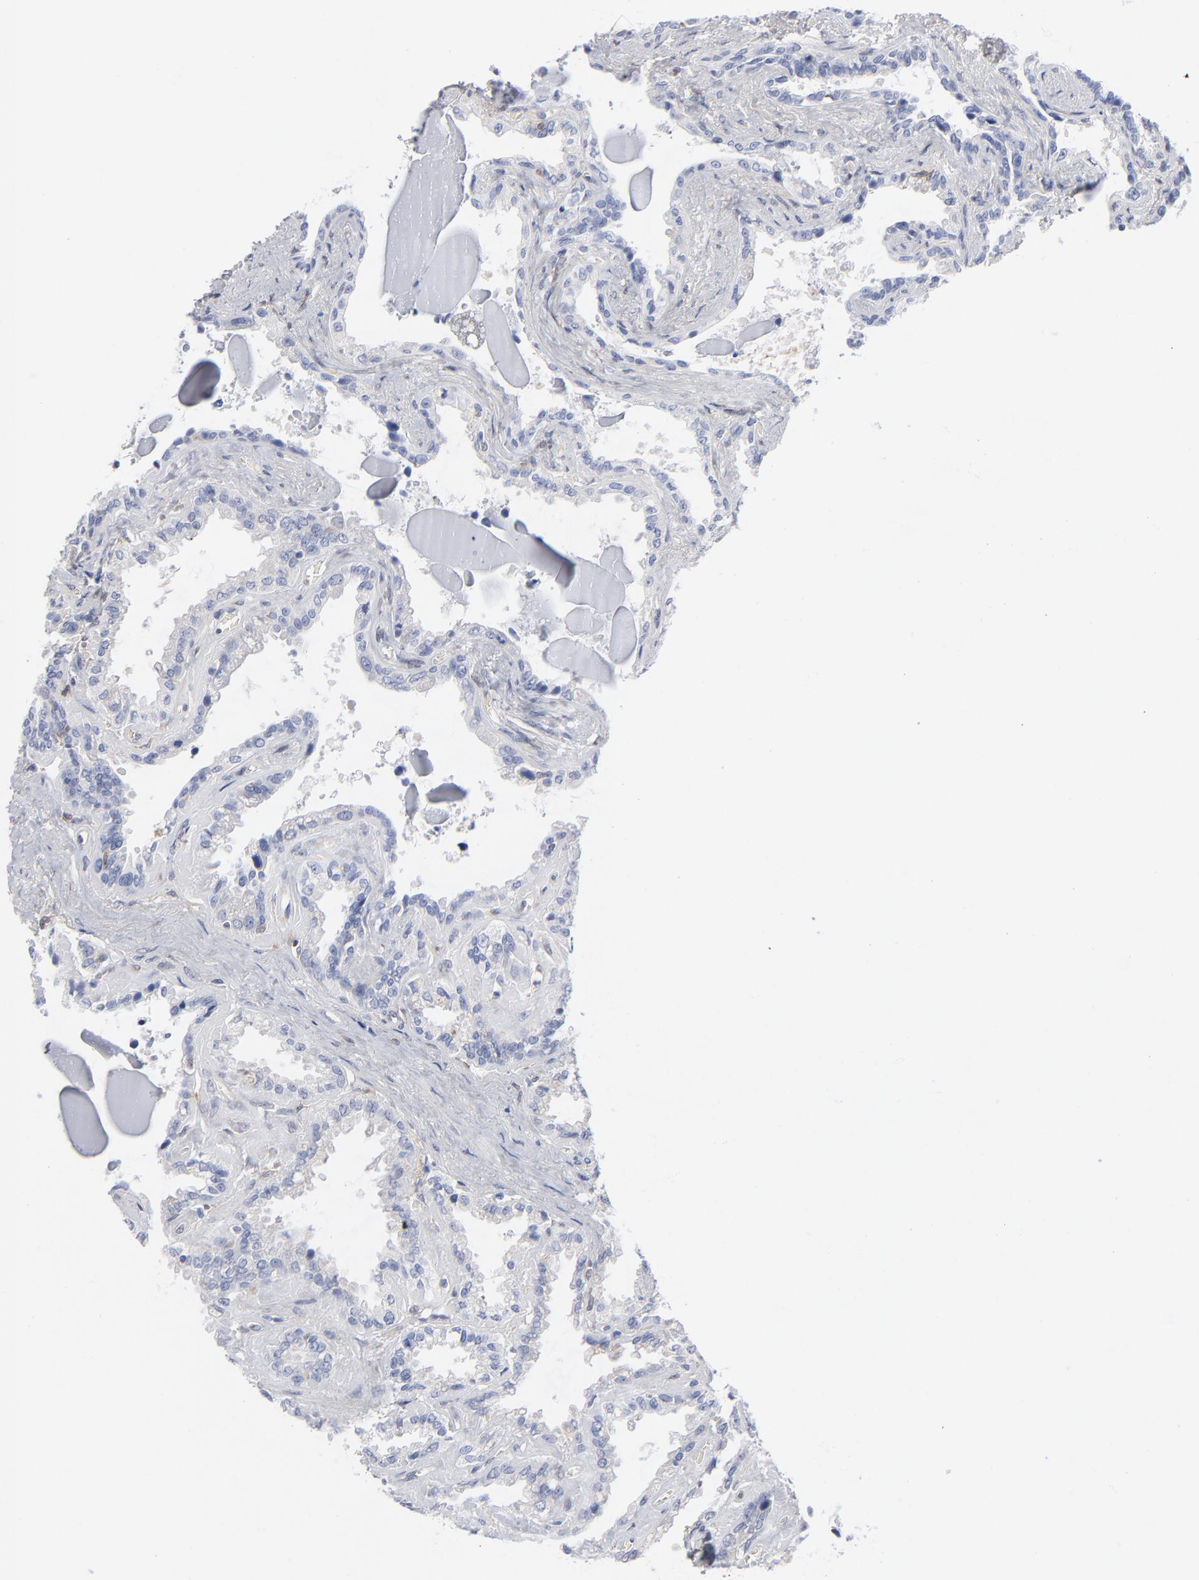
{"staining": {"intensity": "weak", "quantity": "25%-75%", "location": "cytoplasmic/membranous"}, "tissue": "seminal vesicle", "cell_type": "Glandular cells", "image_type": "normal", "snomed": [{"axis": "morphology", "description": "Normal tissue, NOS"}, {"axis": "morphology", "description": "Inflammation, NOS"}, {"axis": "topography", "description": "Urinary bladder"}, {"axis": "topography", "description": "Prostate"}, {"axis": "topography", "description": "Seminal veicle"}], "caption": "Immunohistochemical staining of unremarkable human seminal vesicle shows low levels of weak cytoplasmic/membranous positivity in approximately 25%-75% of glandular cells.", "gene": "ARRB1", "patient": {"sex": "male", "age": 82}}